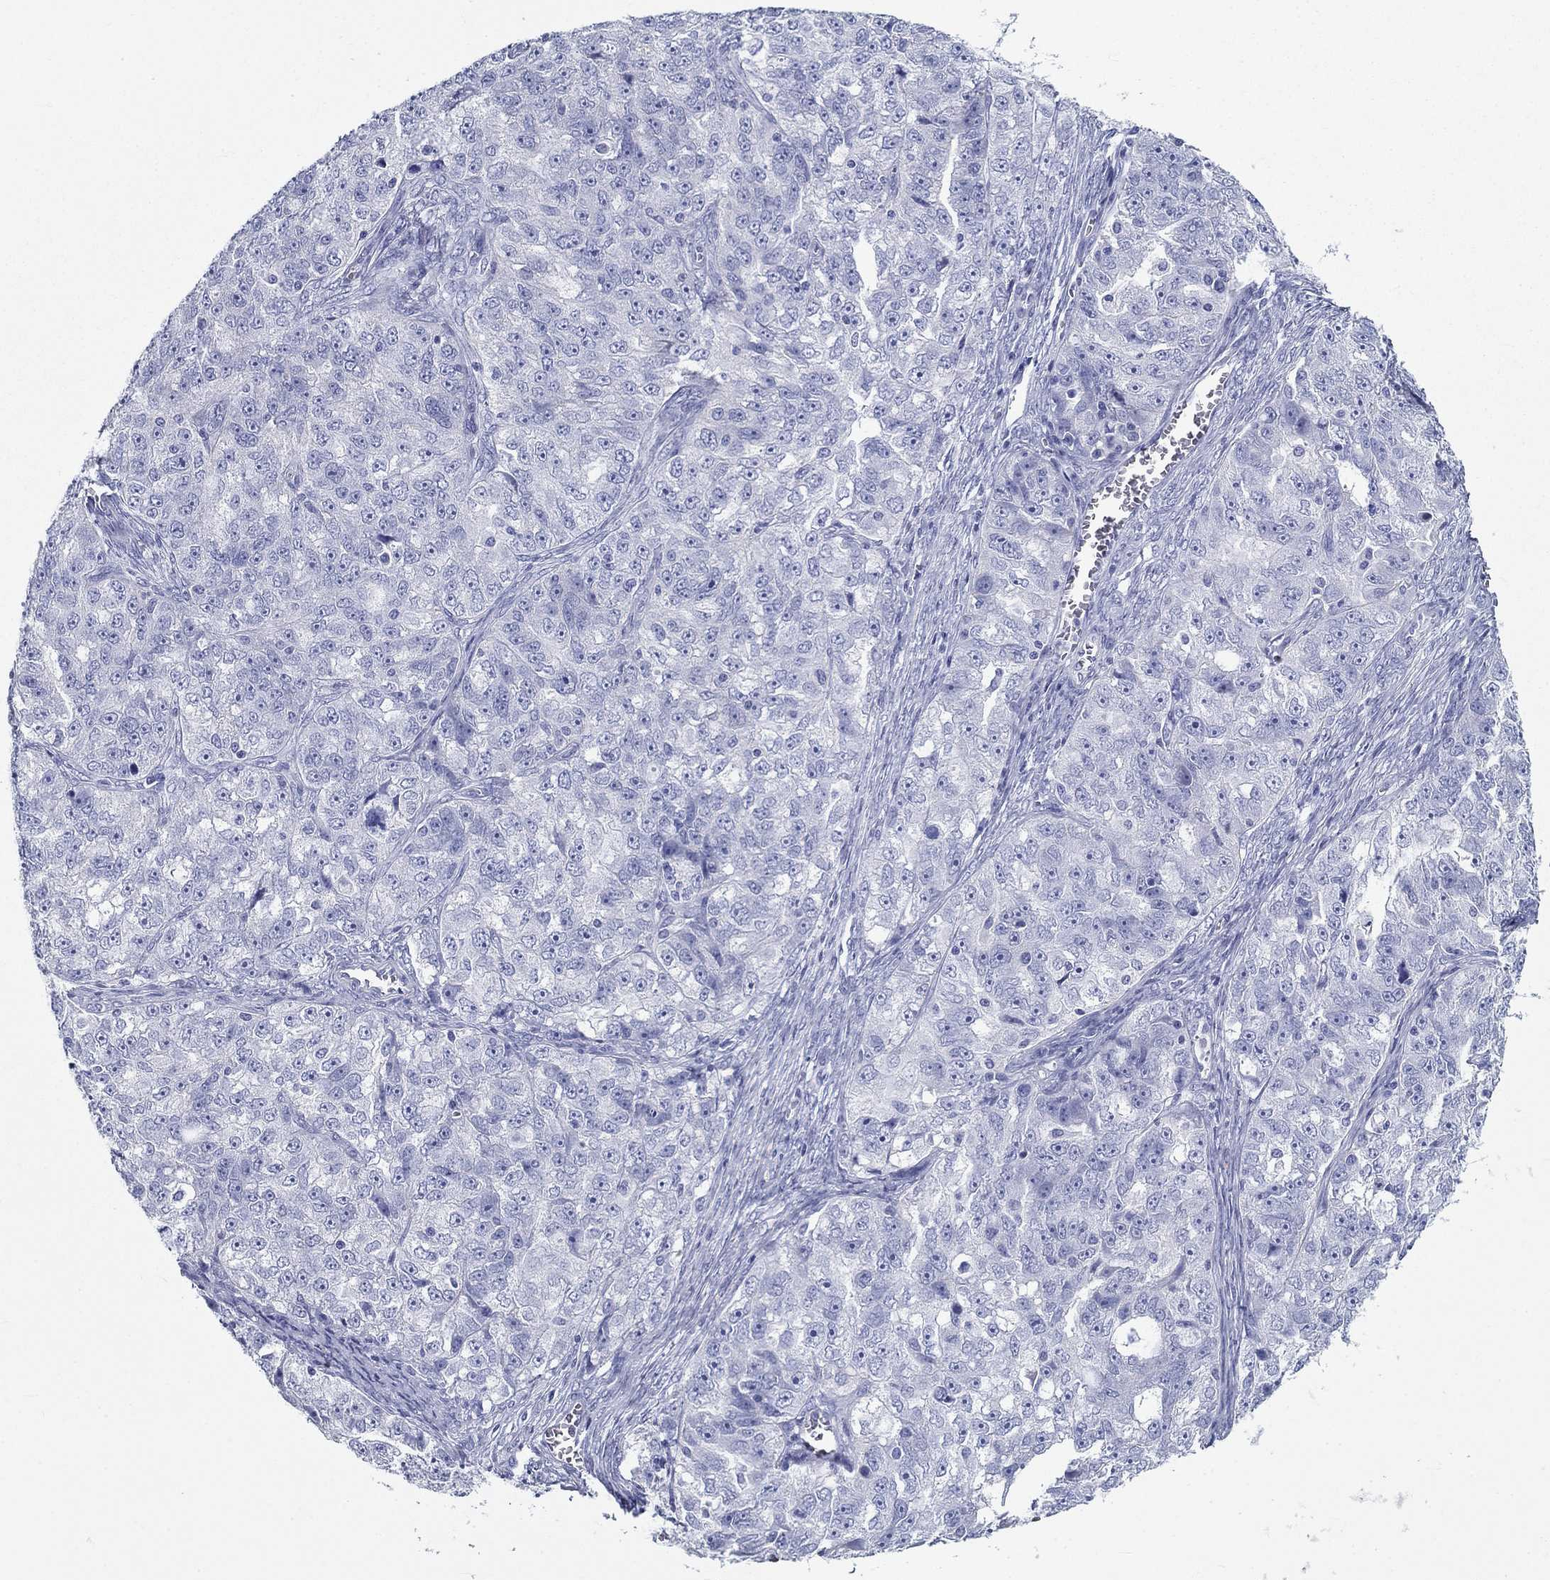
{"staining": {"intensity": "negative", "quantity": "none", "location": "none"}, "tissue": "ovarian cancer", "cell_type": "Tumor cells", "image_type": "cancer", "snomed": [{"axis": "morphology", "description": "Cystadenocarcinoma, serous, NOS"}, {"axis": "topography", "description": "Ovary"}], "caption": "A micrograph of human ovarian cancer (serous cystadenocarcinoma) is negative for staining in tumor cells.", "gene": "CD40LG", "patient": {"sex": "female", "age": 51}}